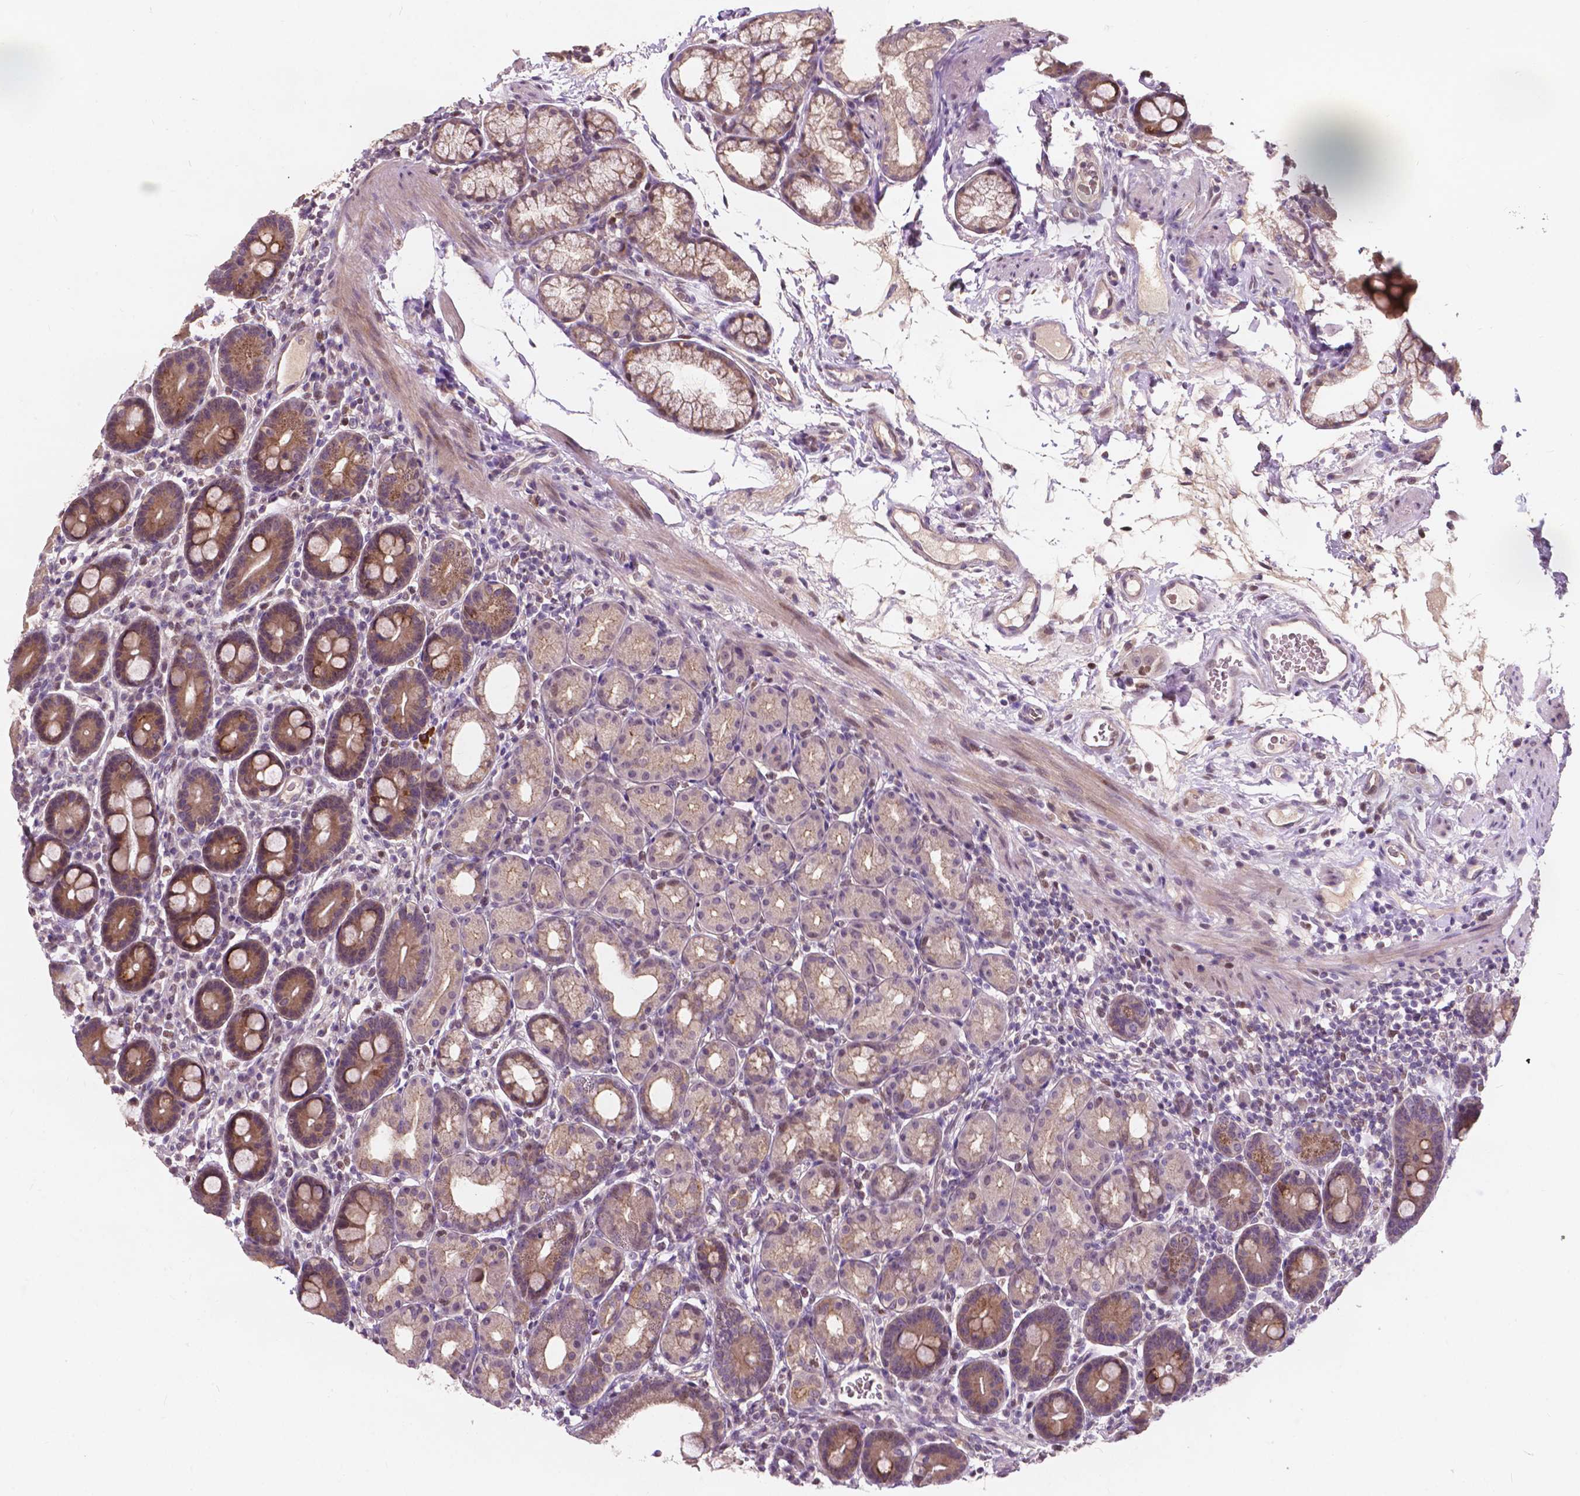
{"staining": {"intensity": "moderate", "quantity": "25%-75%", "location": "cytoplasmic/membranous"}, "tissue": "duodenum", "cell_type": "Glandular cells", "image_type": "normal", "snomed": [{"axis": "morphology", "description": "Normal tissue, NOS"}, {"axis": "topography", "description": "Pancreas"}, {"axis": "topography", "description": "Duodenum"}], "caption": "IHC staining of benign duodenum, which demonstrates medium levels of moderate cytoplasmic/membranous positivity in approximately 25%-75% of glandular cells indicating moderate cytoplasmic/membranous protein expression. The staining was performed using DAB (3,3'-diaminobenzidine) (brown) for protein detection and nuclei were counterstained in hematoxylin (blue).", "gene": "DUSP16", "patient": {"sex": "male", "age": 59}}